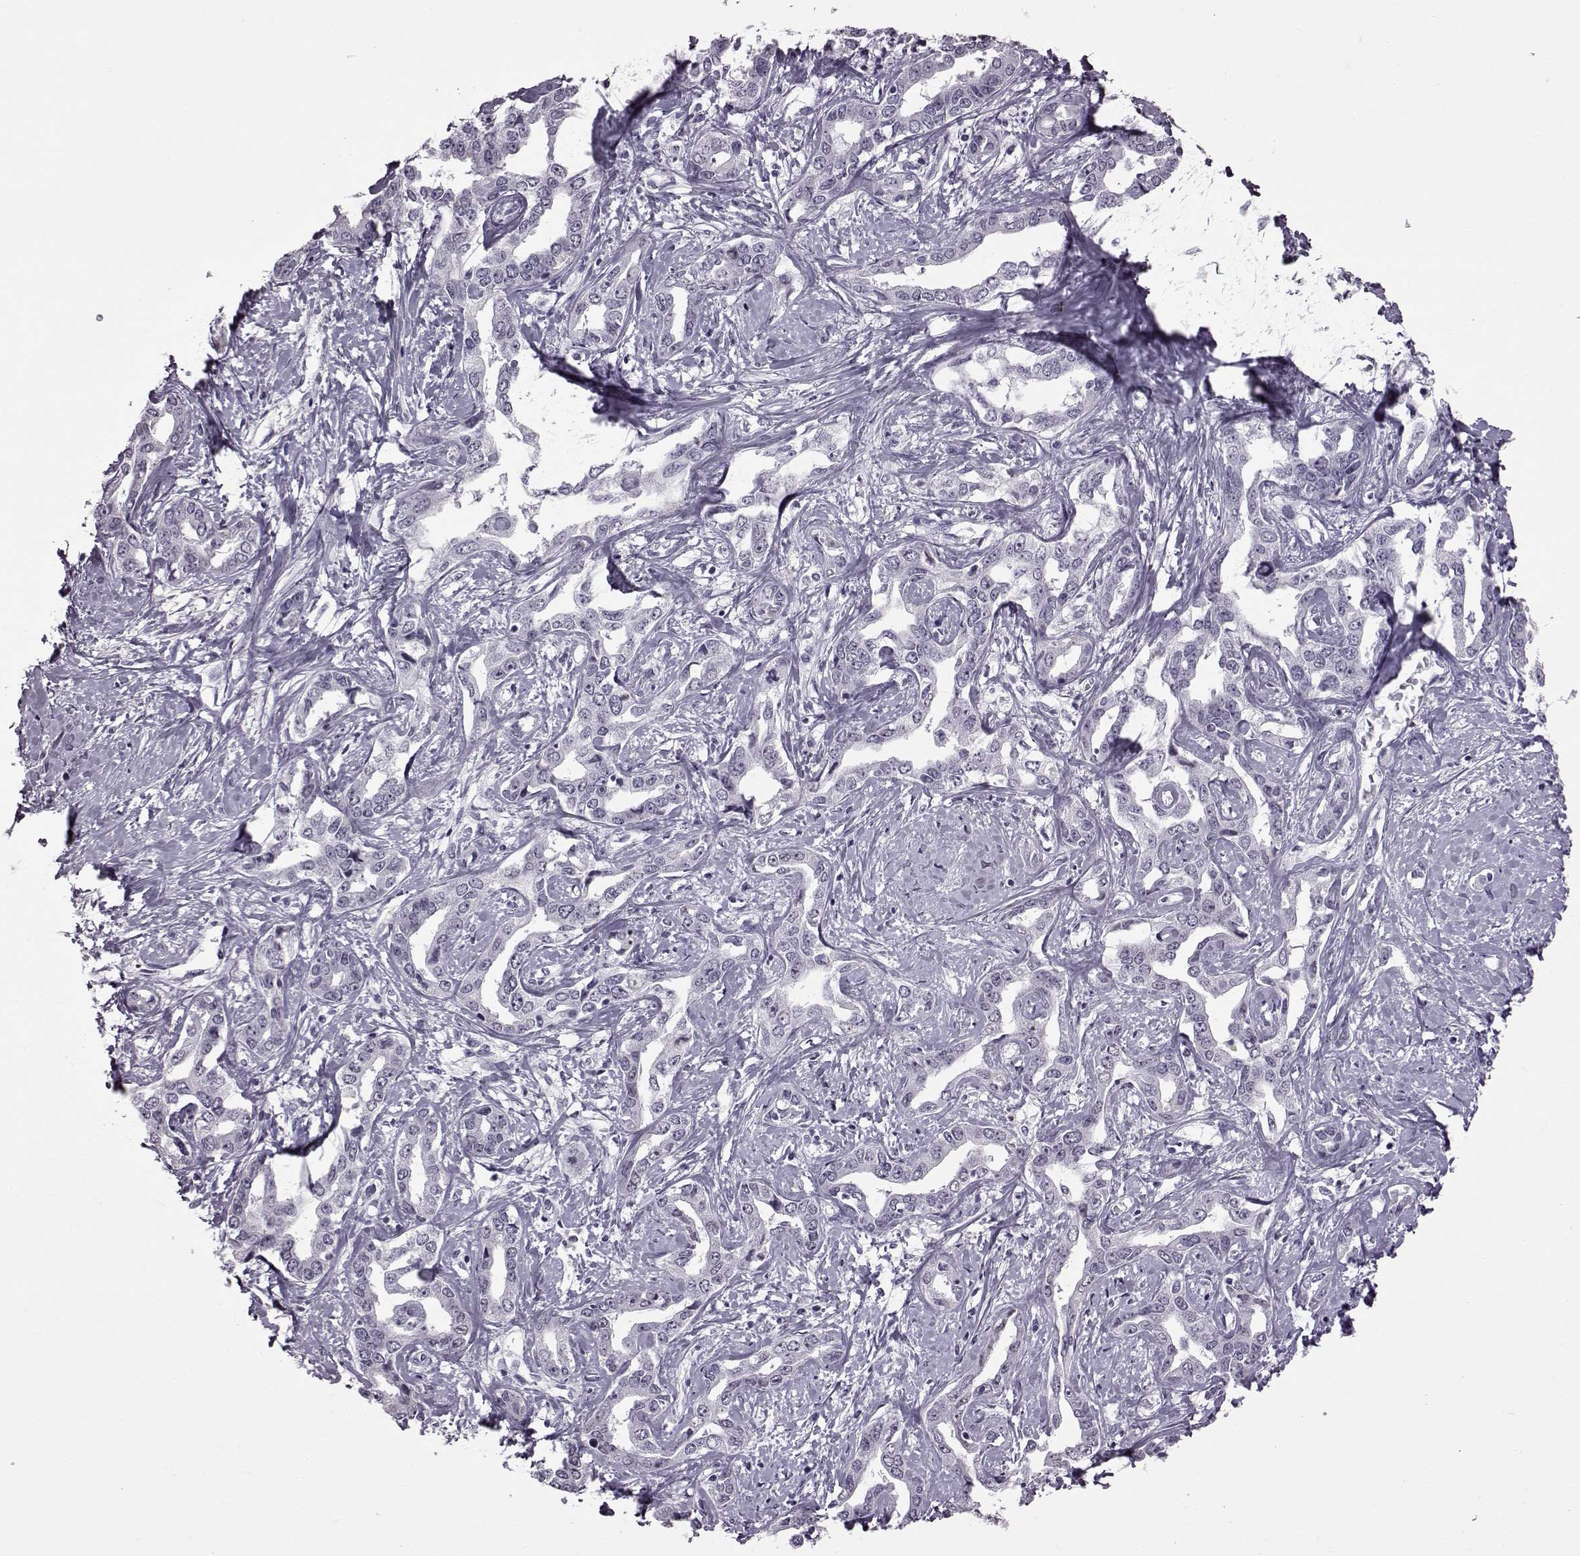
{"staining": {"intensity": "negative", "quantity": "none", "location": "none"}, "tissue": "liver cancer", "cell_type": "Tumor cells", "image_type": "cancer", "snomed": [{"axis": "morphology", "description": "Cholangiocarcinoma"}, {"axis": "topography", "description": "Liver"}], "caption": "This is an immunohistochemistry (IHC) micrograph of cholangiocarcinoma (liver). There is no expression in tumor cells.", "gene": "SLC28A2", "patient": {"sex": "male", "age": 59}}